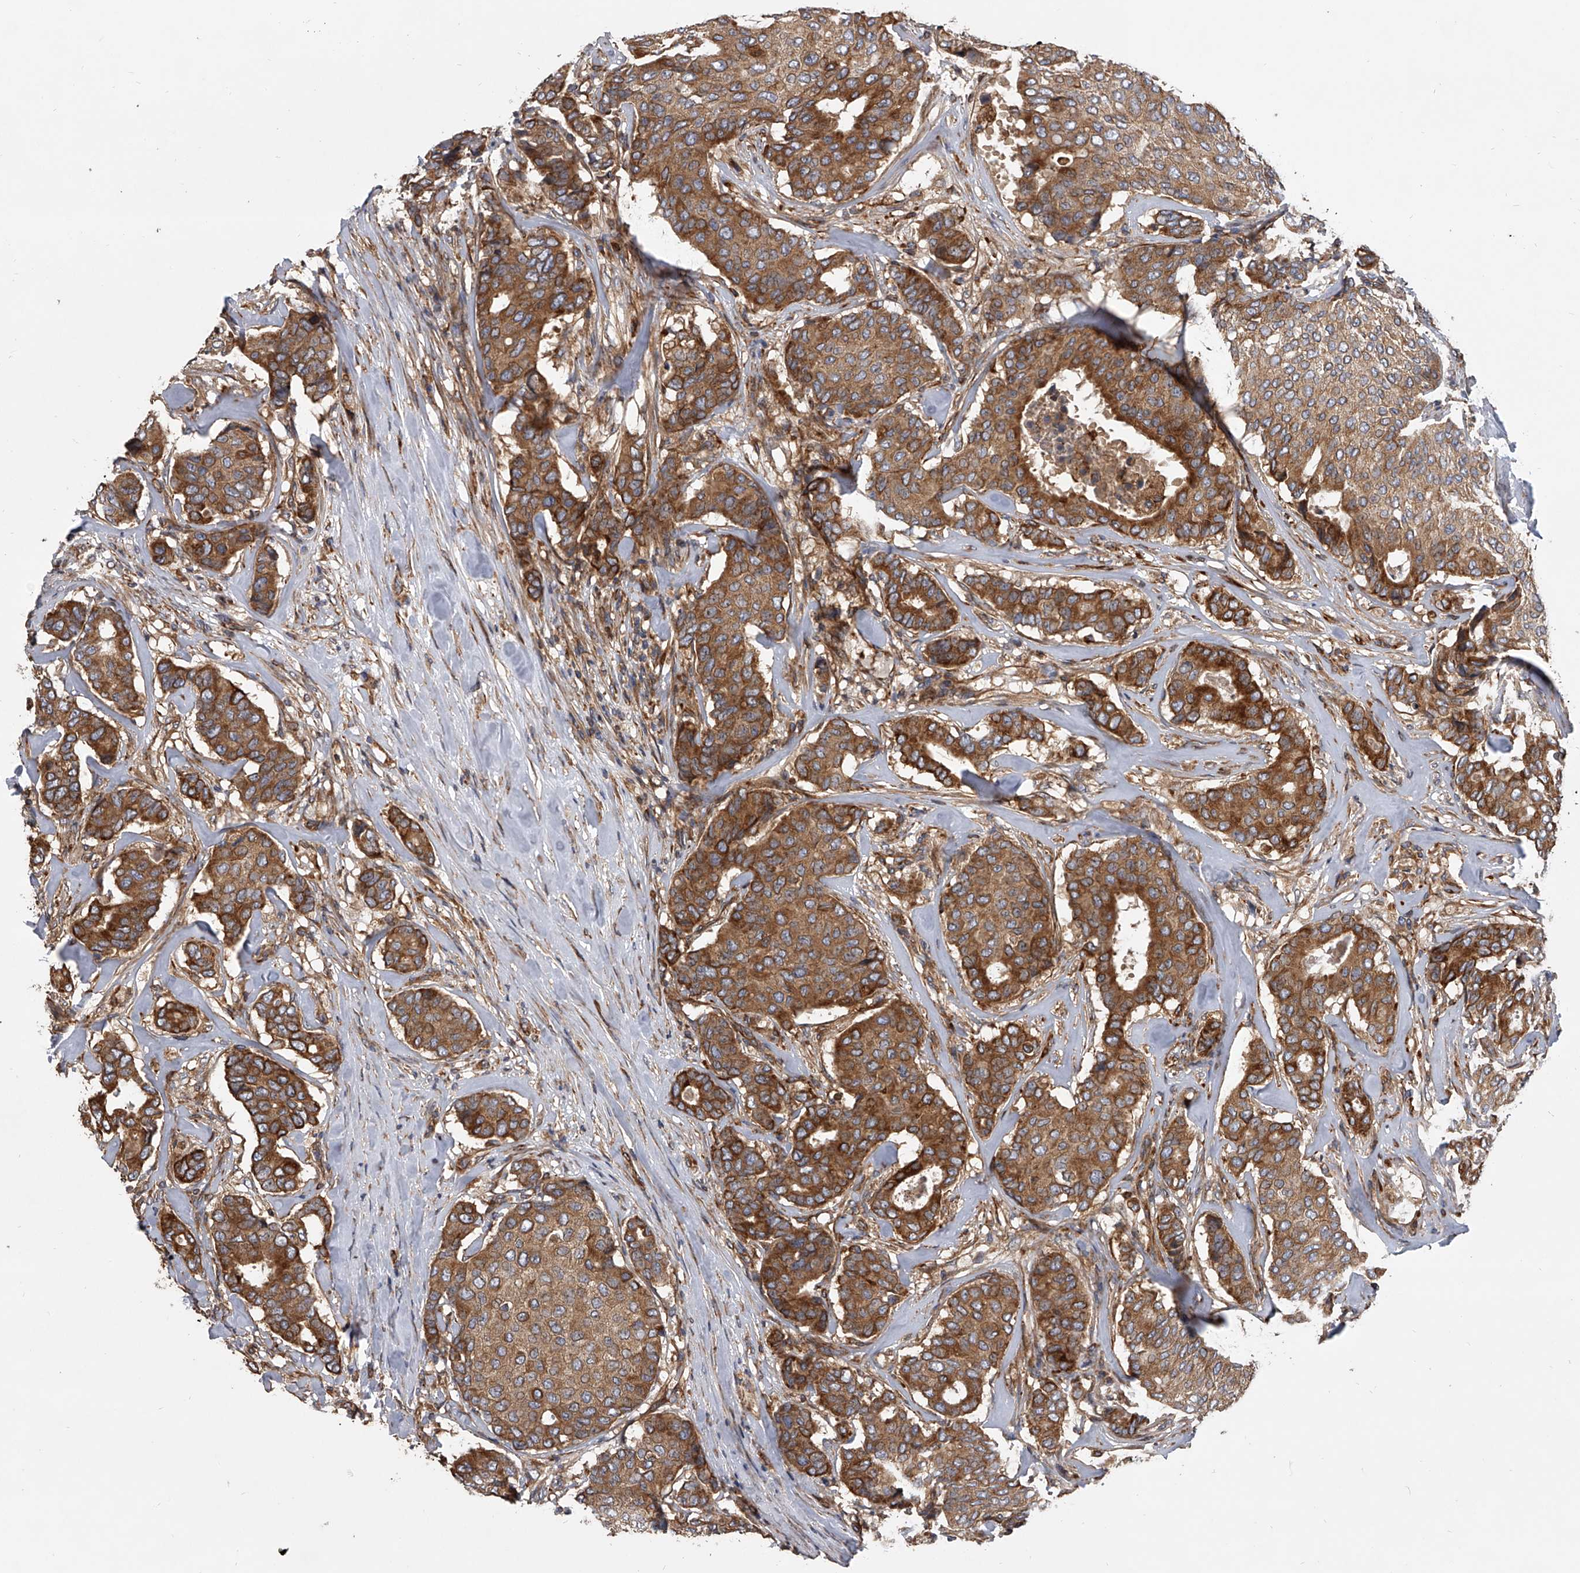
{"staining": {"intensity": "moderate", "quantity": ">75%", "location": "cytoplasmic/membranous"}, "tissue": "breast cancer", "cell_type": "Tumor cells", "image_type": "cancer", "snomed": [{"axis": "morphology", "description": "Duct carcinoma"}, {"axis": "topography", "description": "Breast"}], "caption": "Immunohistochemical staining of human intraductal carcinoma (breast) exhibits moderate cytoplasmic/membranous protein positivity in approximately >75% of tumor cells.", "gene": "EXOC4", "patient": {"sex": "female", "age": 75}}